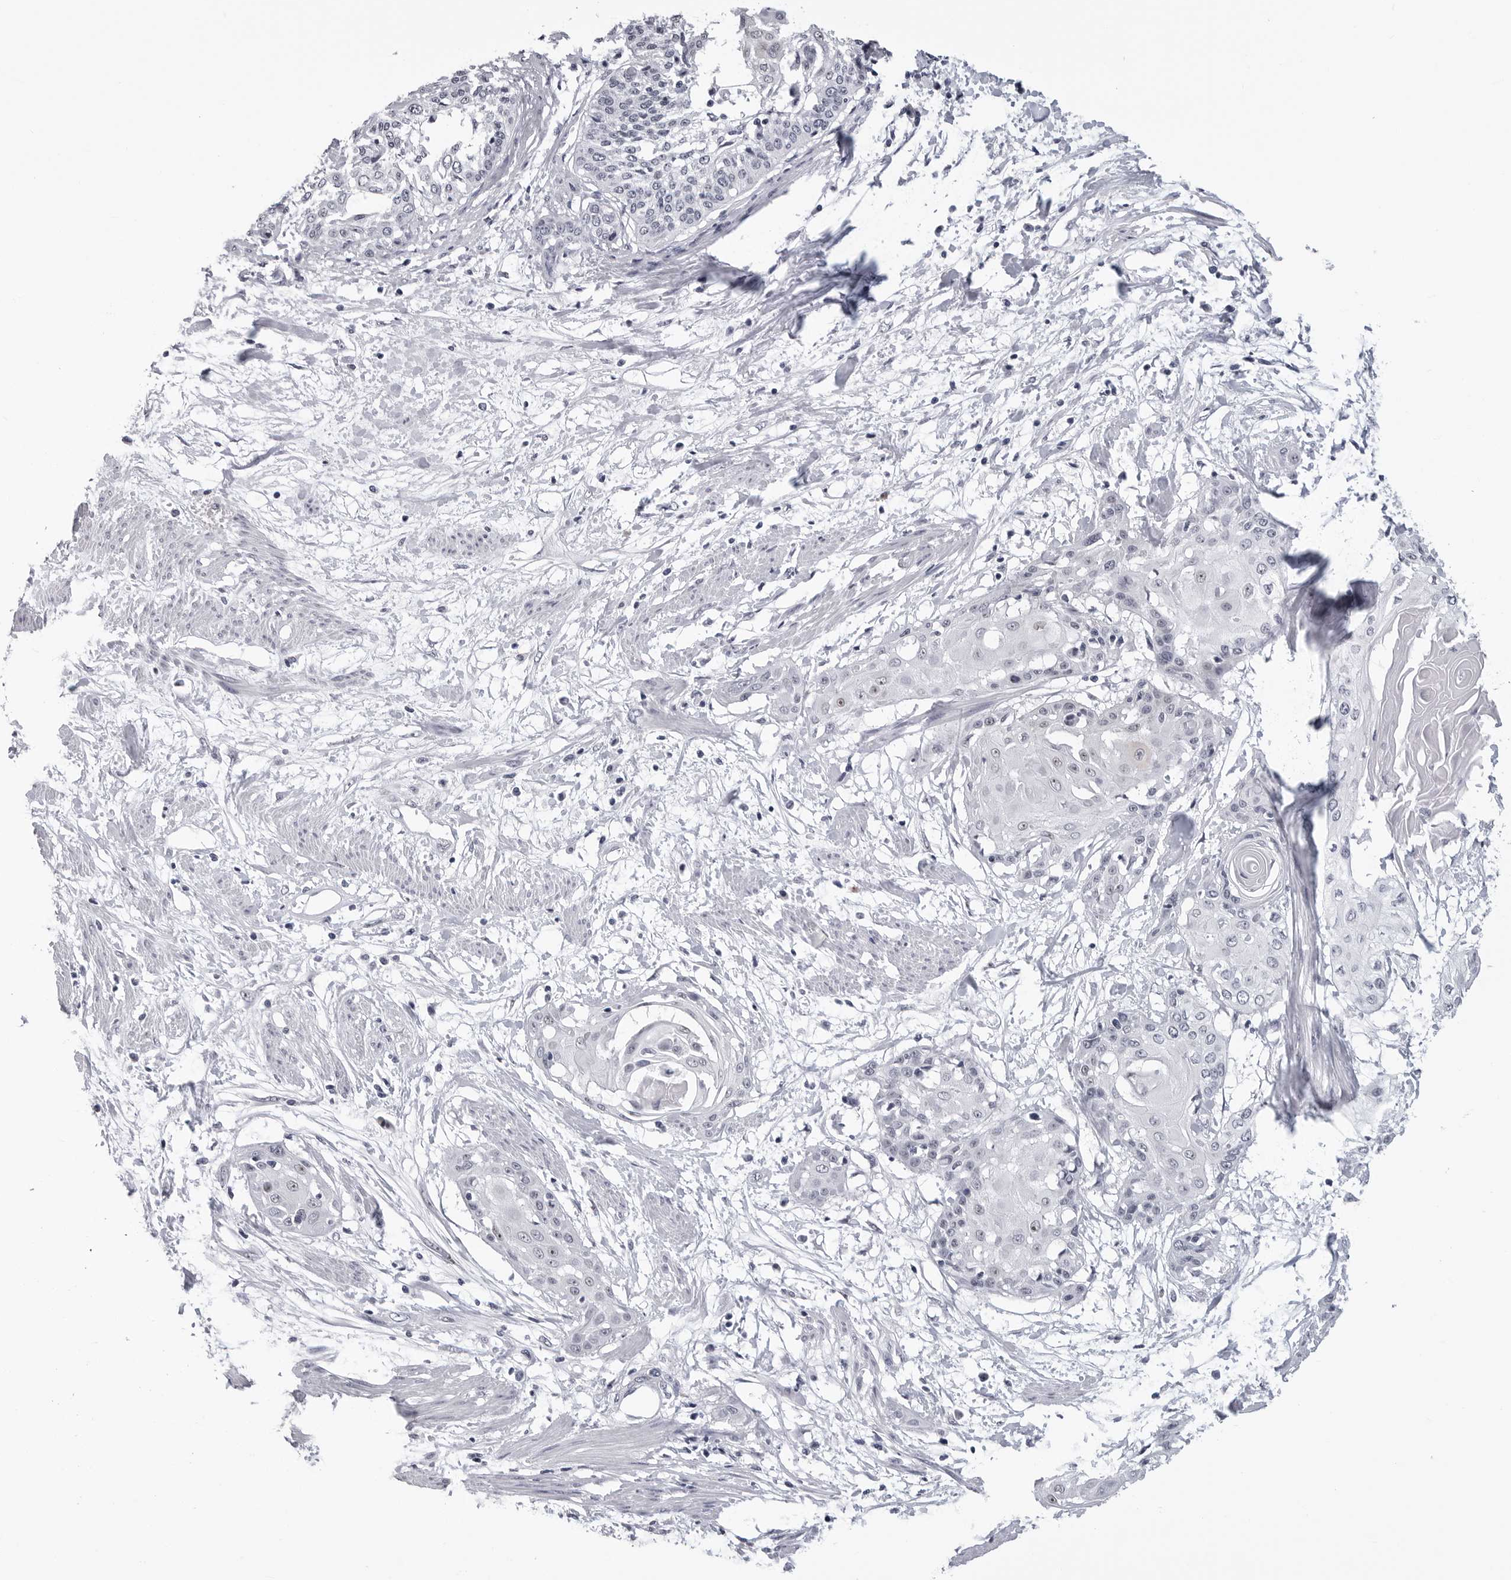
{"staining": {"intensity": "negative", "quantity": "none", "location": "none"}, "tissue": "cervical cancer", "cell_type": "Tumor cells", "image_type": "cancer", "snomed": [{"axis": "morphology", "description": "Squamous cell carcinoma, NOS"}, {"axis": "topography", "description": "Cervix"}], "caption": "Tumor cells are negative for protein expression in human cervical cancer (squamous cell carcinoma). Brightfield microscopy of immunohistochemistry stained with DAB (brown) and hematoxylin (blue), captured at high magnification.", "gene": "GNL2", "patient": {"sex": "female", "age": 57}}